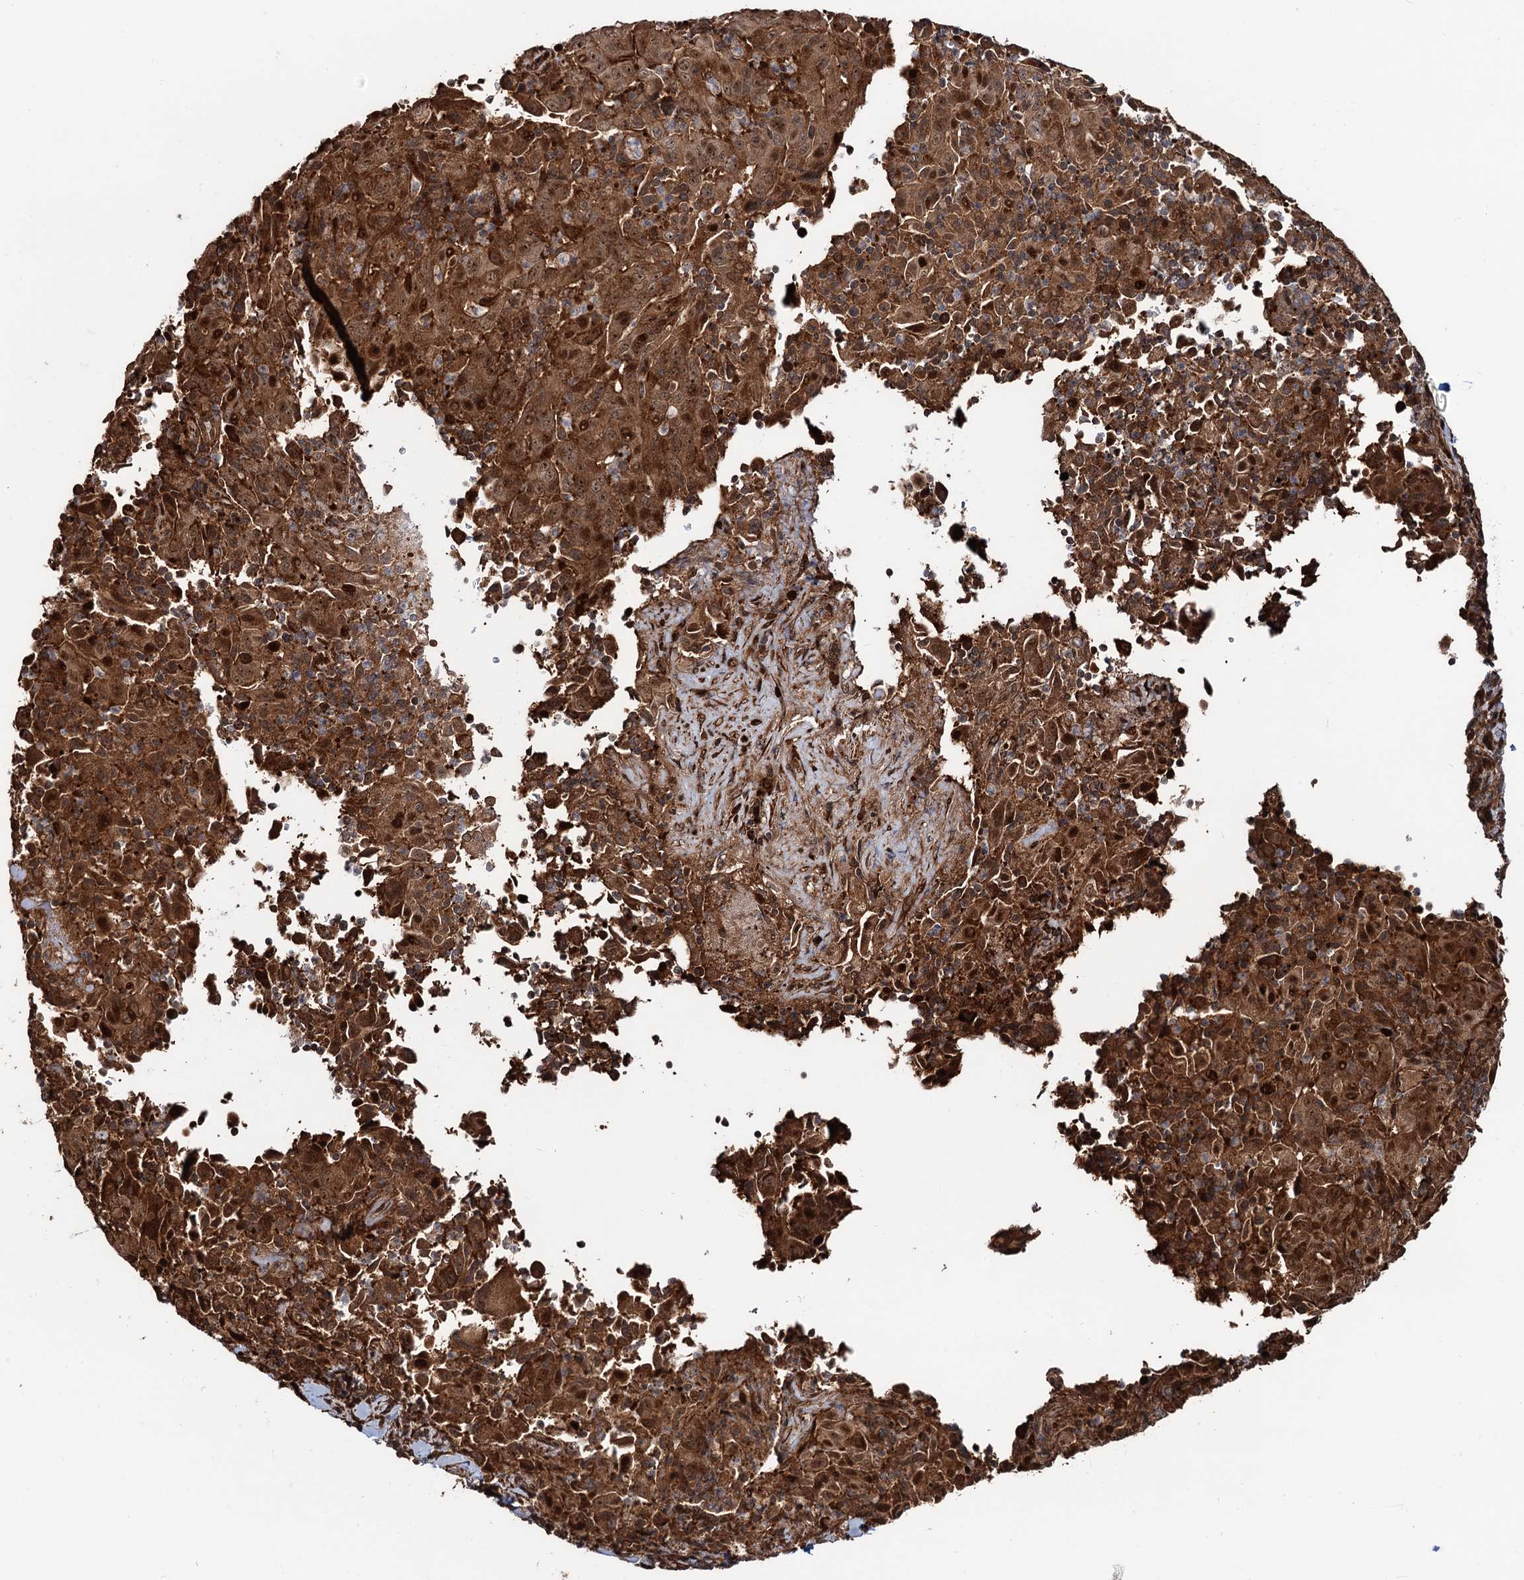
{"staining": {"intensity": "strong", "quantity": ">75%", "location": "cytoplasmic/membranous,nuclear"}, "tissue": "pancreatic cancer", "cell_type": "Tumor cells", "image_type": "cancer", "snomed": [{"axis": "morphology", "description": "Adenocarcinoma, NOS"}, {"axis": "topography", "description": "Pancreas"}], "caption": "Tumor cells demonstrate high levels of strong cytoplasmic/membranous and nuclear expression in approximately >75% of cells in human adenocarcinoma (pancreatic).", "gene": "SNRNP25", "patient": {"sex": "male", "age": 63}}